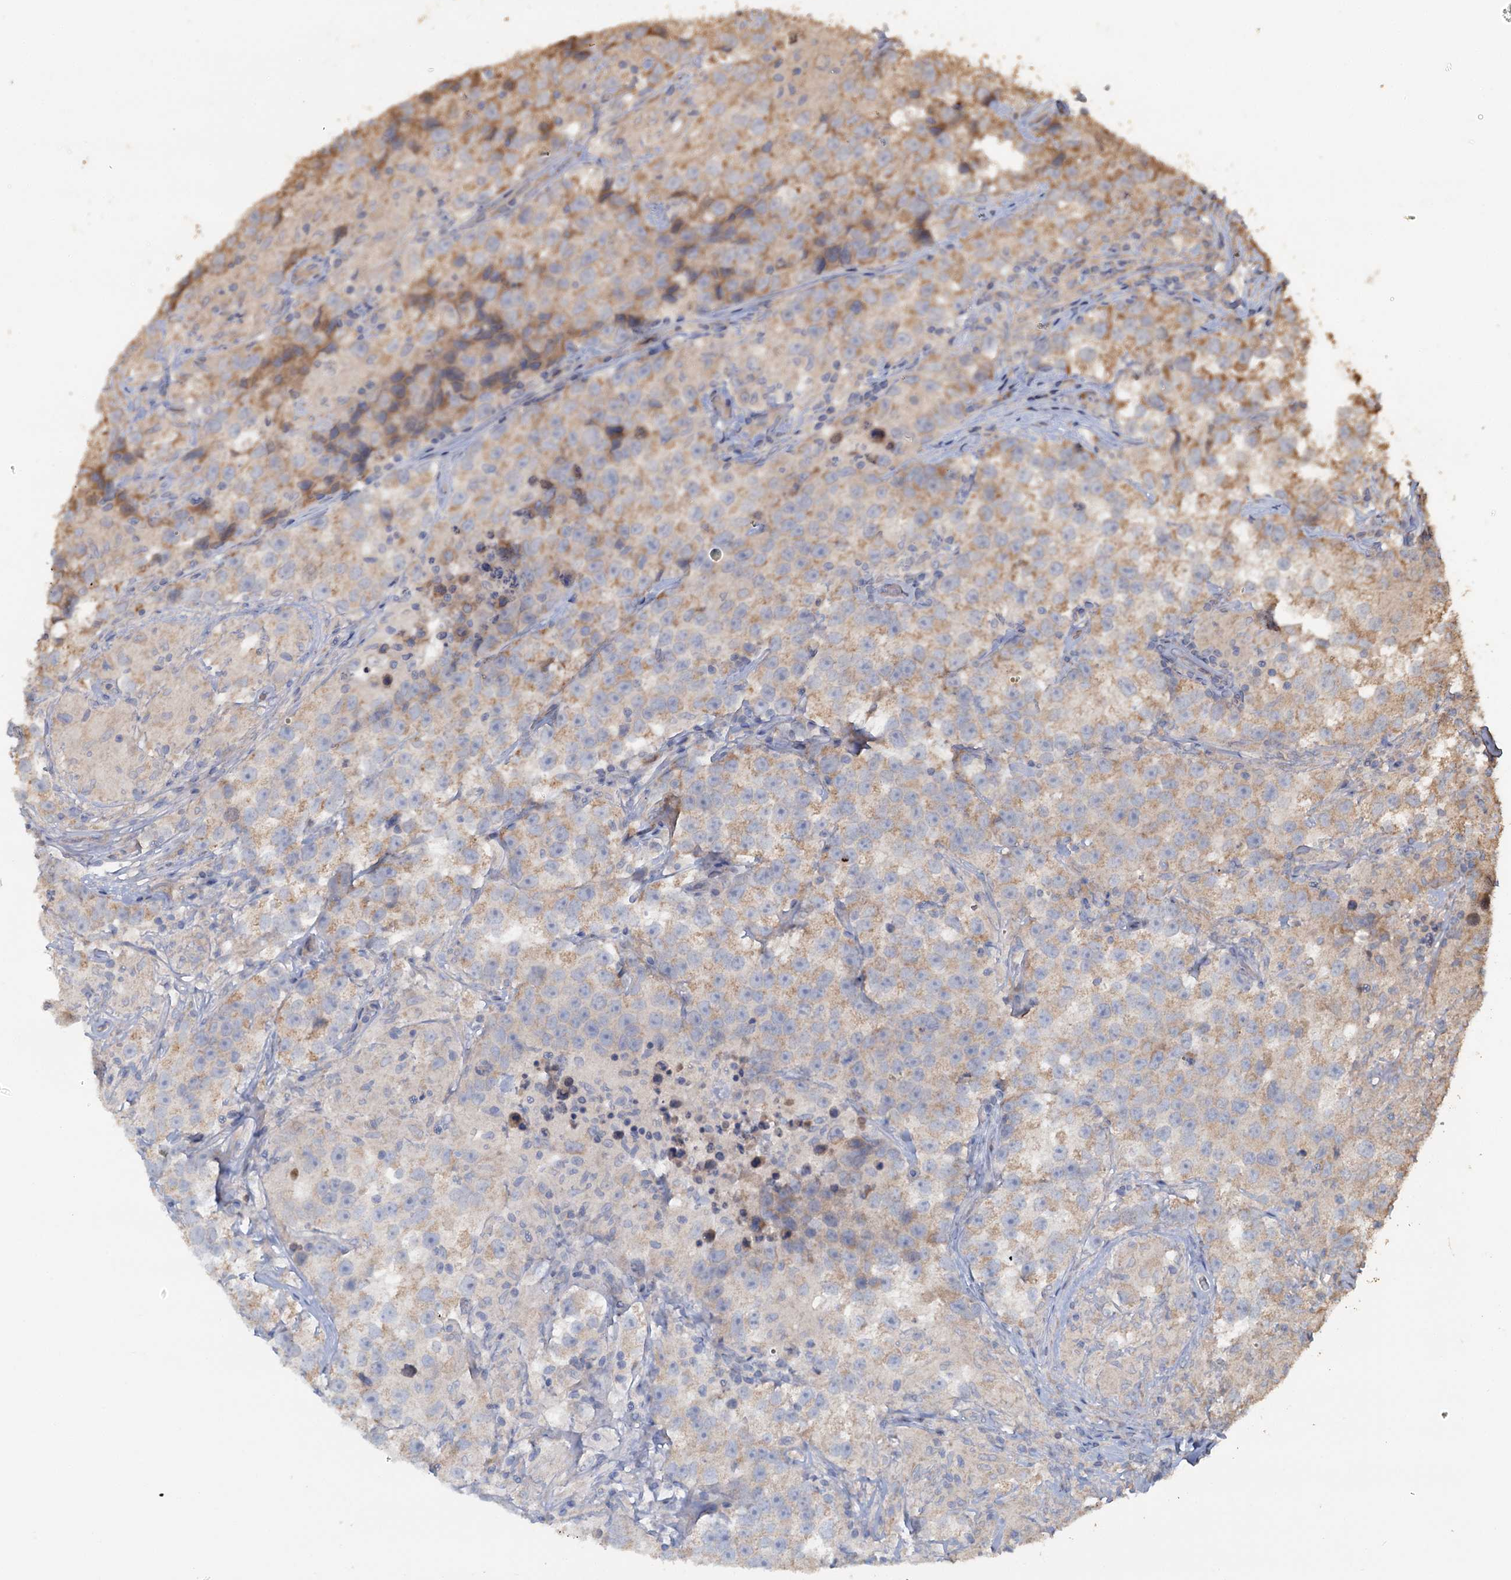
{"staining": {"intensity": "weak", "quantity": "25%-75%", "location": "cytoplasmic/membranous"}, "tissue": "testis cancer", "cell_type": "Tumor cells", "image_type": "cancer", "snomed": [{"axis": "morphology", "description": "Seminoma, NOS"}, {"axis": "topography", "description": "Testis"}], "caption": "This photomicrograph demonstrates immunohistochemistry staining of human seminoma (testis), with low weak cytoplasmic/membranous staining in approximately 25%-75% of tumor cells.", "gene": "FUNDC1", "patient": {"sex": "male", "age": 46}}